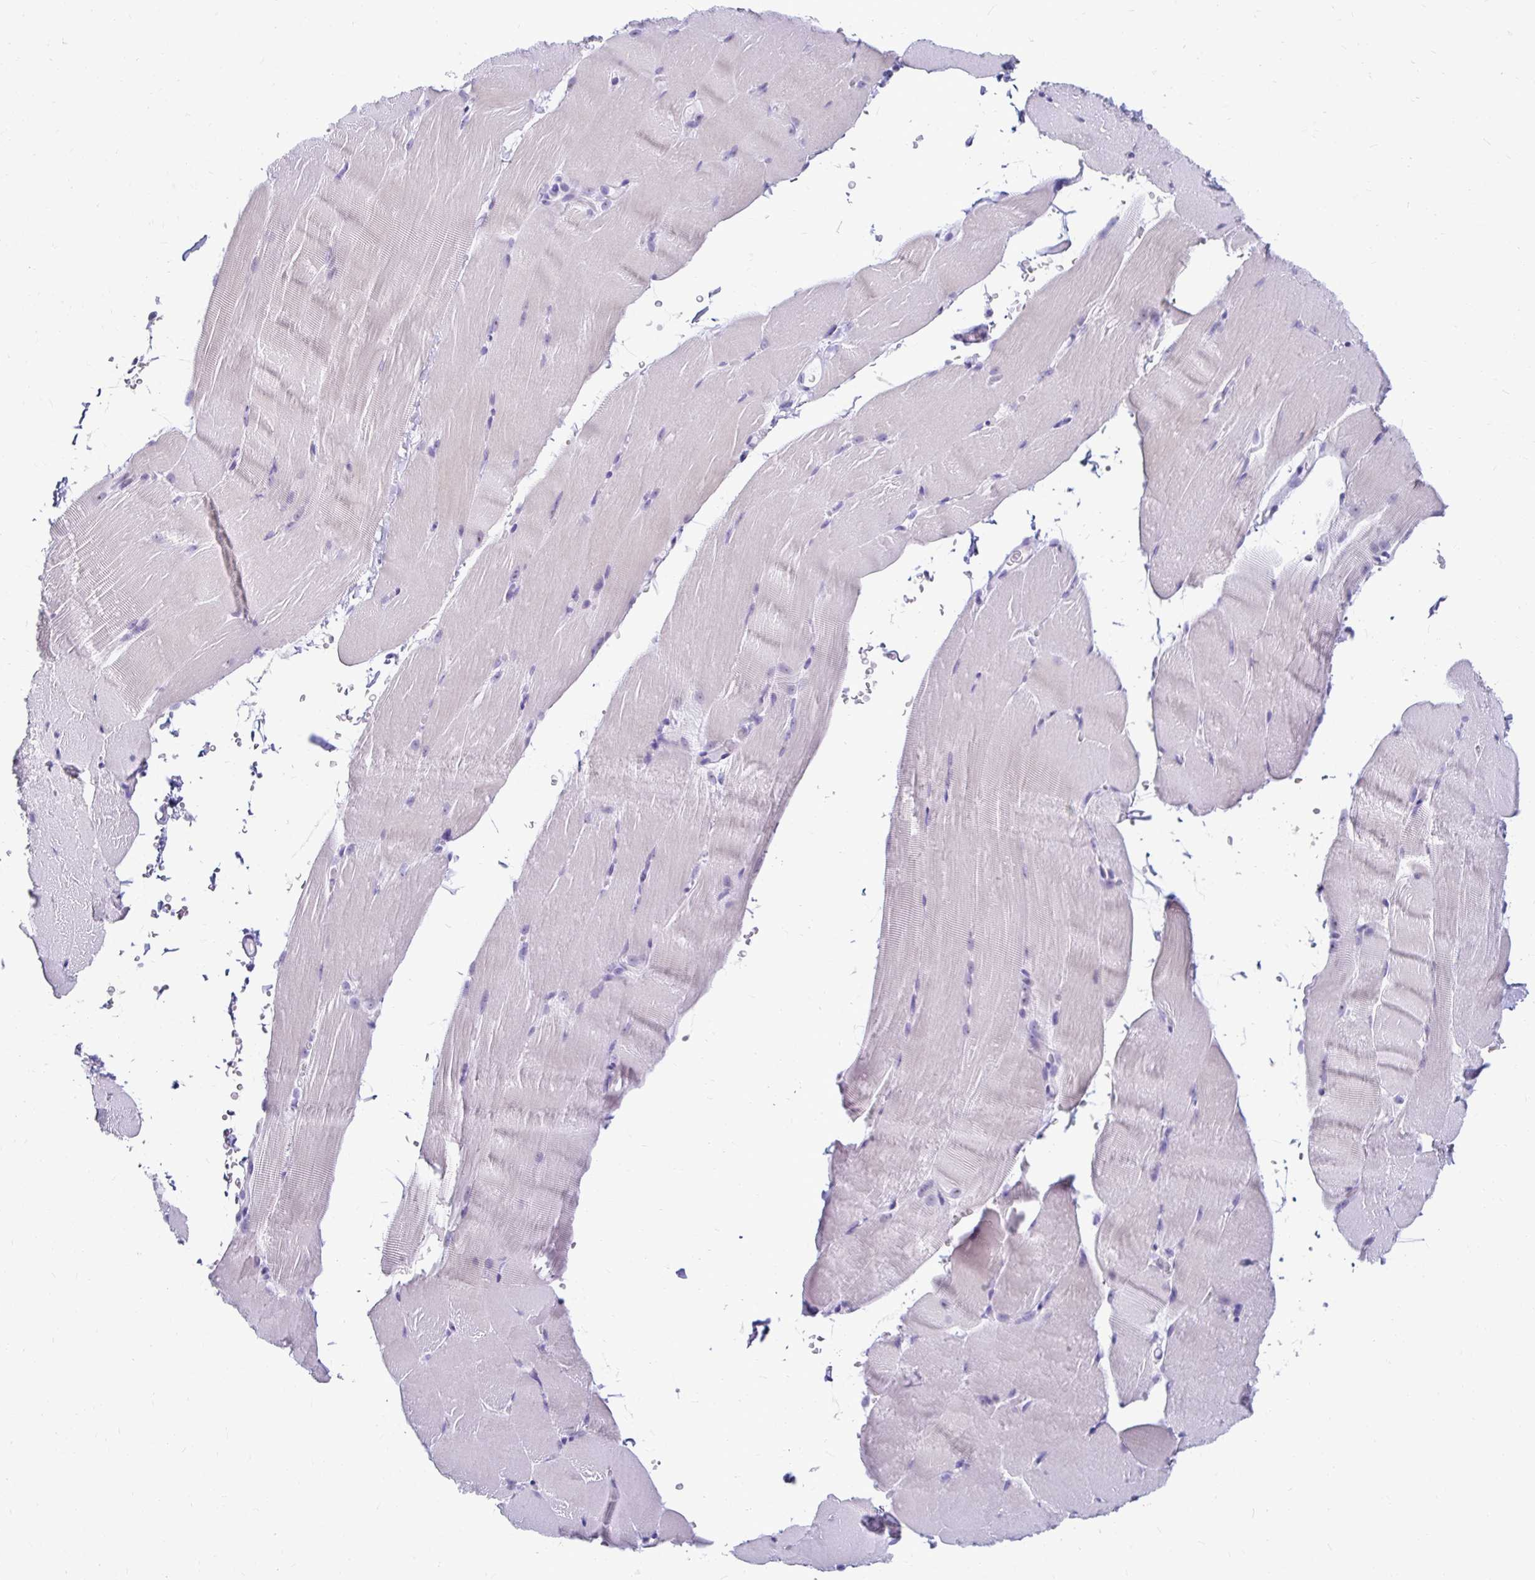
{"staining": {"intensity": "negative", "quantity": "none", "location": "none"}, "tissue": "skeletal muscle", "cell_type": "Myocytes", "image_type": "normal", "snomed": [{"axis": "morphology", "description": "Normal tissue, NOS"}, {"axis": "topography", "description": "Skeletal muscle"}], "caption": "Image shows no significant protein positivity in myocytes of benign skeletal muscle.", "gene": "CST6", "patient": {"sex": "female", "age": 37}}